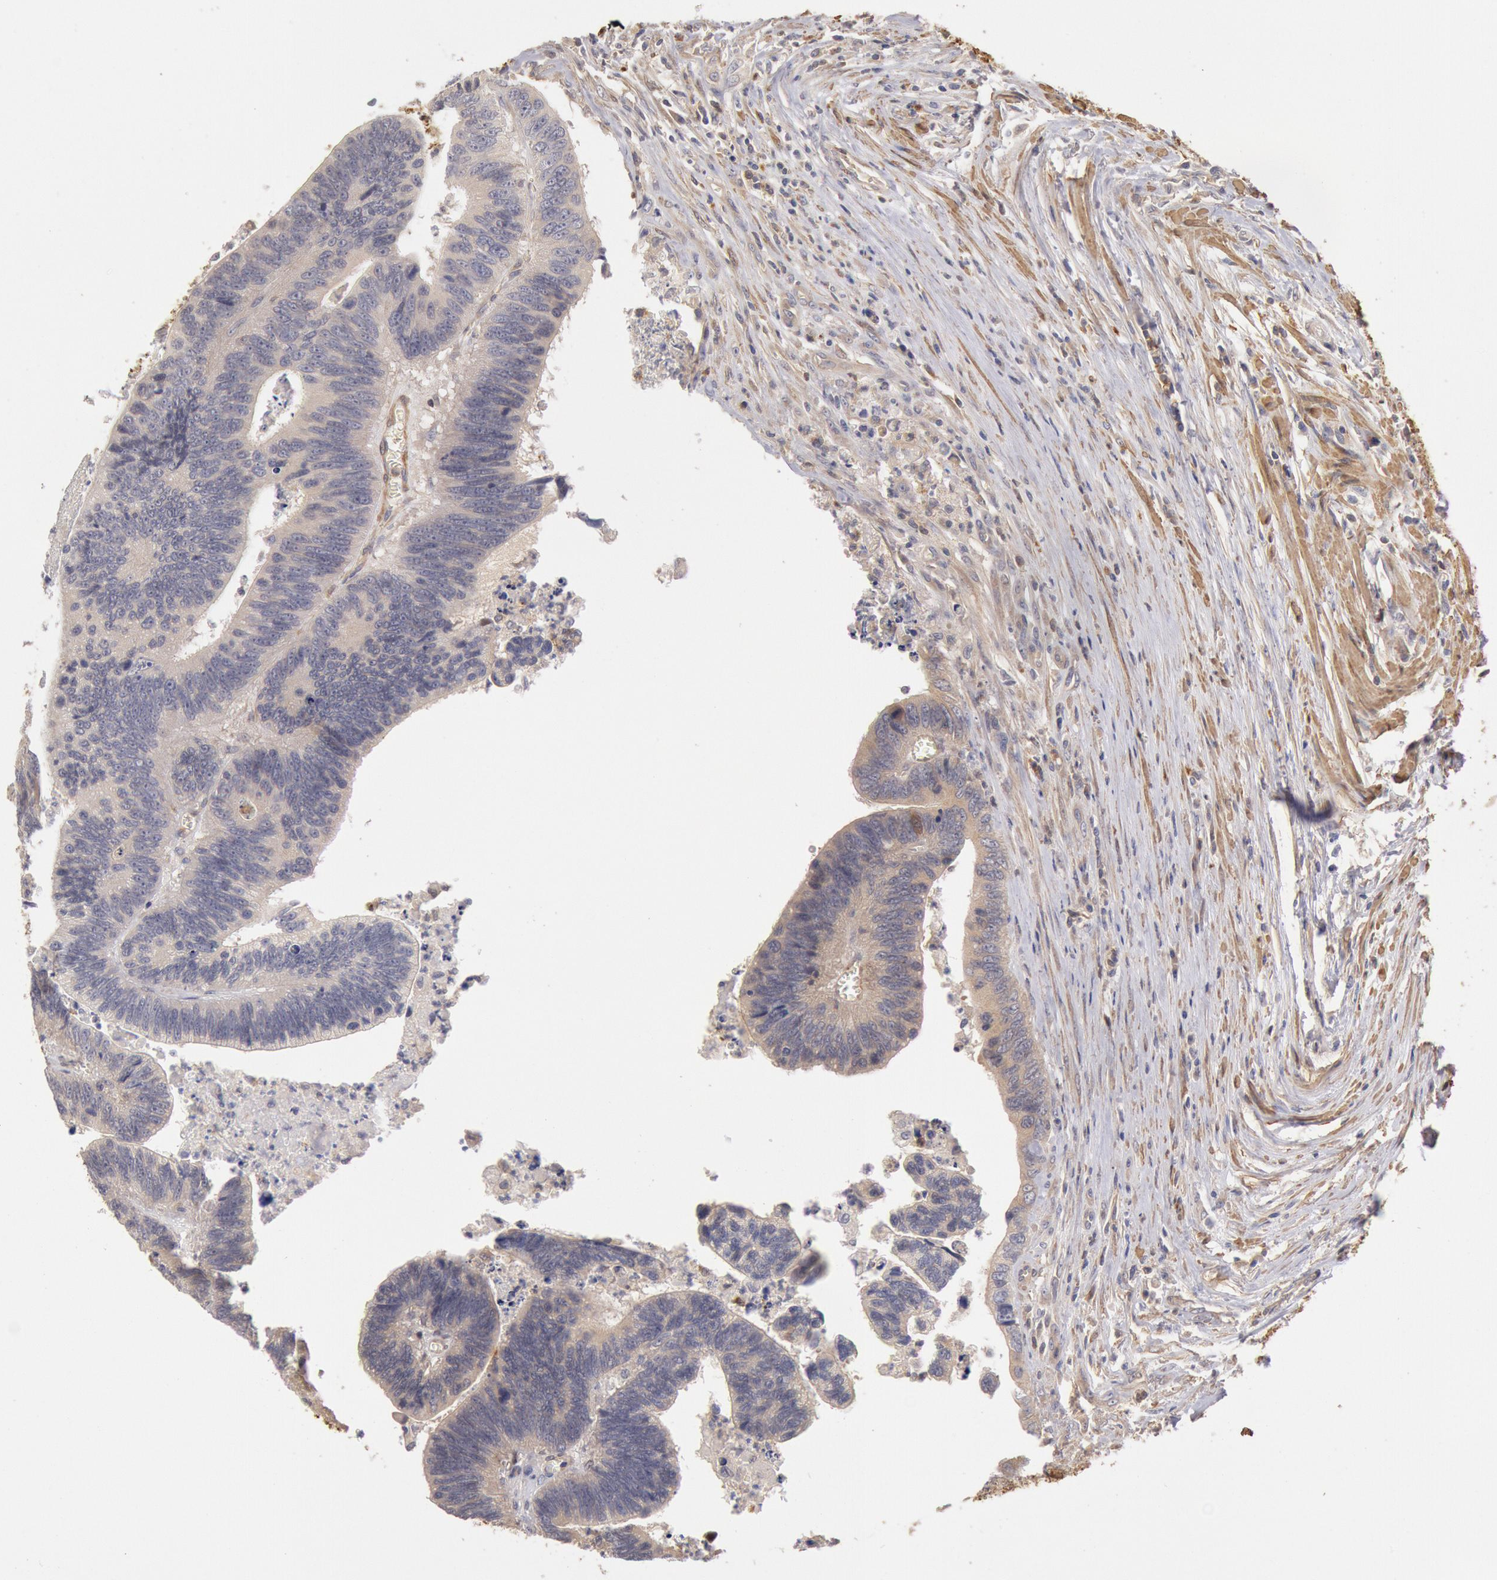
{"staining": {"intensity": "weak", "quantity": "25%-75%", "location": "cytoplasmic/membranous"}, "tissue": "colorectal cancer", "cell_type": "Tumor cells", "image_type": "cancer", "snomed": [{"axis": "morphology", "description": "Adenocarcinoma, NOS"}, {"axis": "topography", "description": "Colon"}], "caption": "Protein staining displays weak cytoplasmic/membranous staining in approximately 25%-75% of tumor cells in colorectal adenocarcinoma. (brown staining indicates protein expression, while blue staining denotes nuclei).", "gene": "TMED8", "patient": {"sex": "male", "age": 72}}